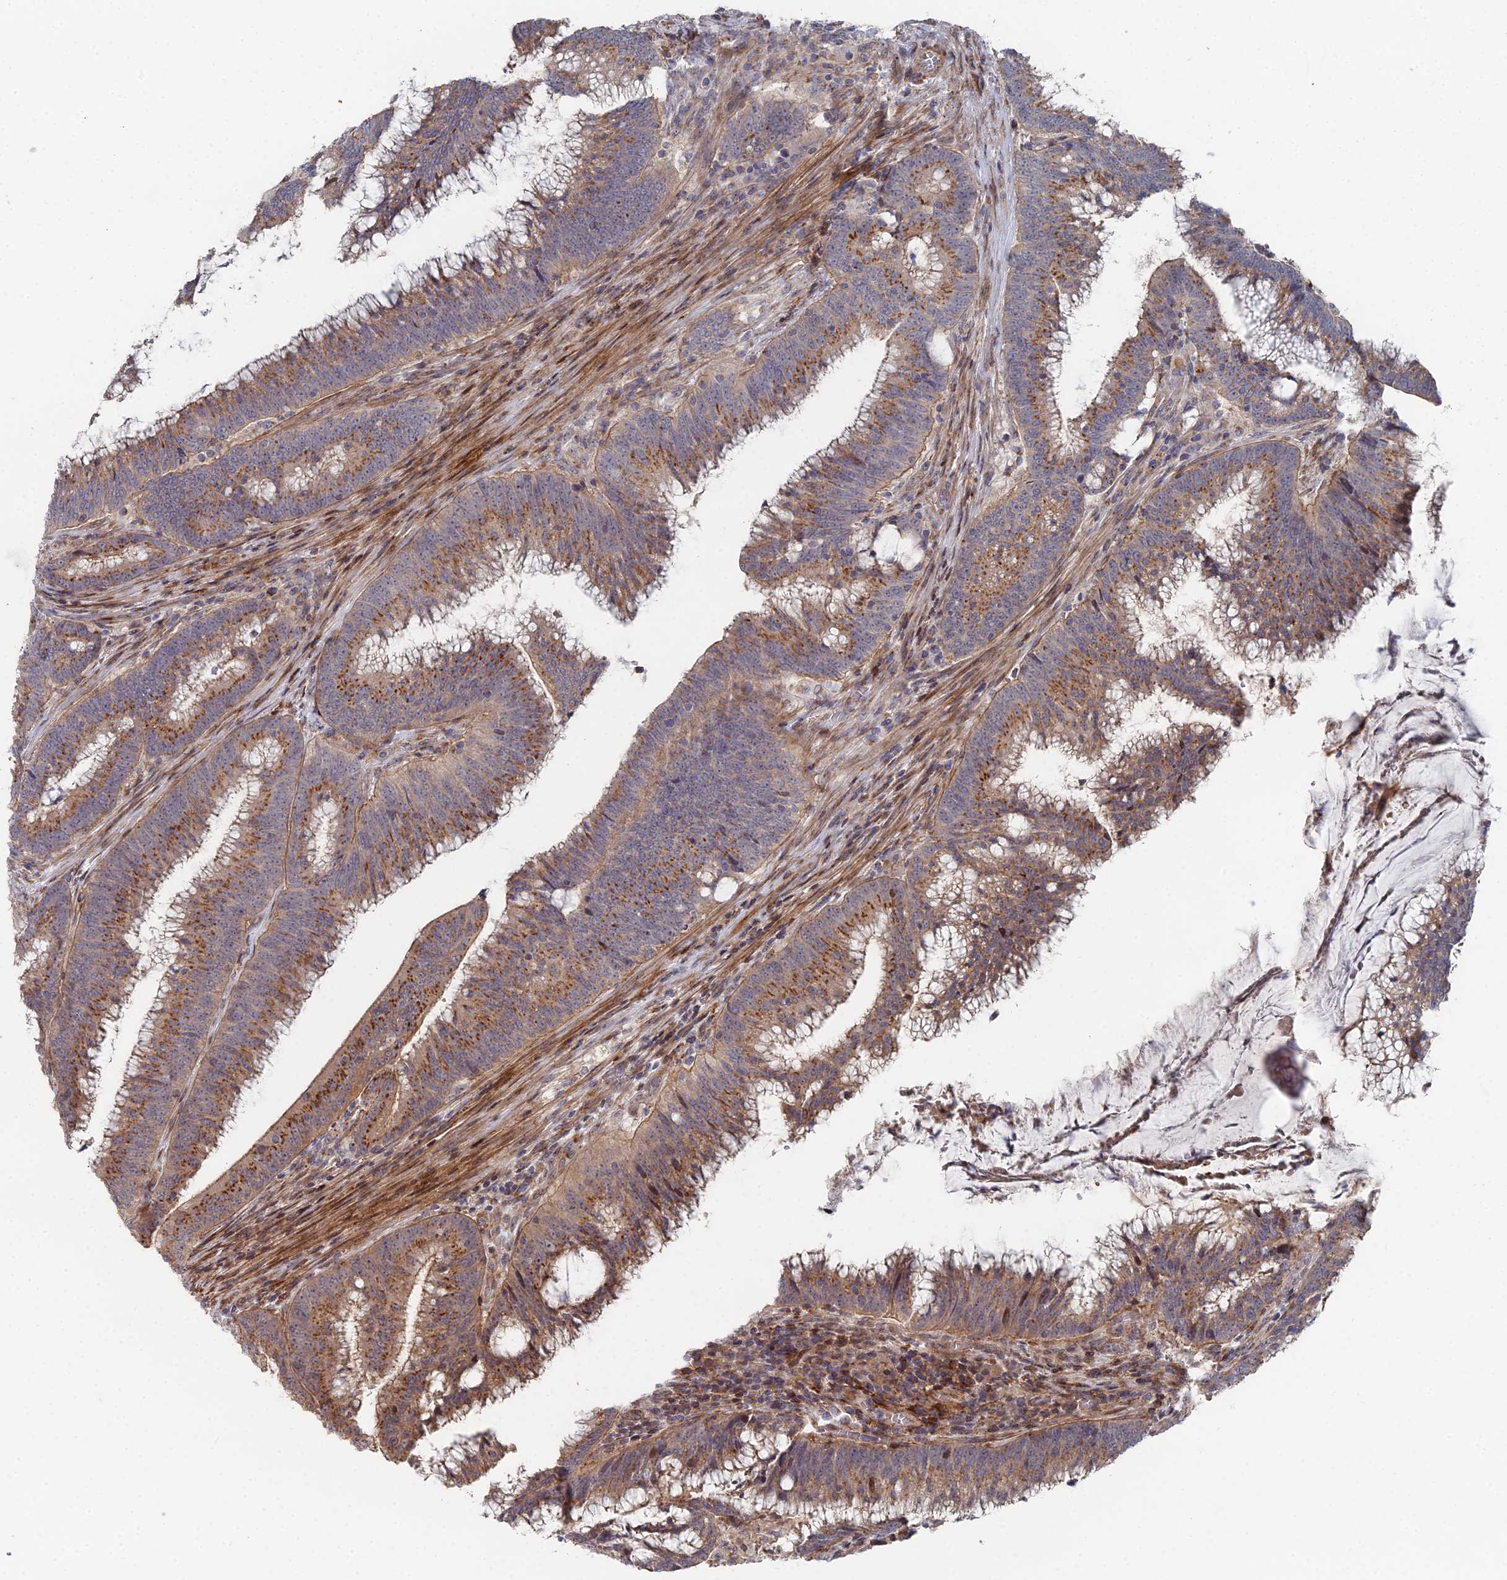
{"staining": {"intensity": "moderate", "quantity": ">75%", "location": "cytoplasmic/membranous"}, "tissue": "colorectal cancer", "cell_type": "Tumor cells", "image_type": "cancer", "snomed": [{"axis": "morphology", "description": "Adenocarcinoma, NOS"}, {"axis": "topography", "description": "Rectum"}], "caption": "High-magnification brightfield microscopy of colorectal cancer (adenocarcinoma) stained with DAB (brown) and counterstained with hematoxylin (blue). tumor cells exhibit moderate cytoplasmic/membranous expression is present in about>75% of cells.", "gene": "SGMS1", "patient": {"sex": "female", "age": 77}}